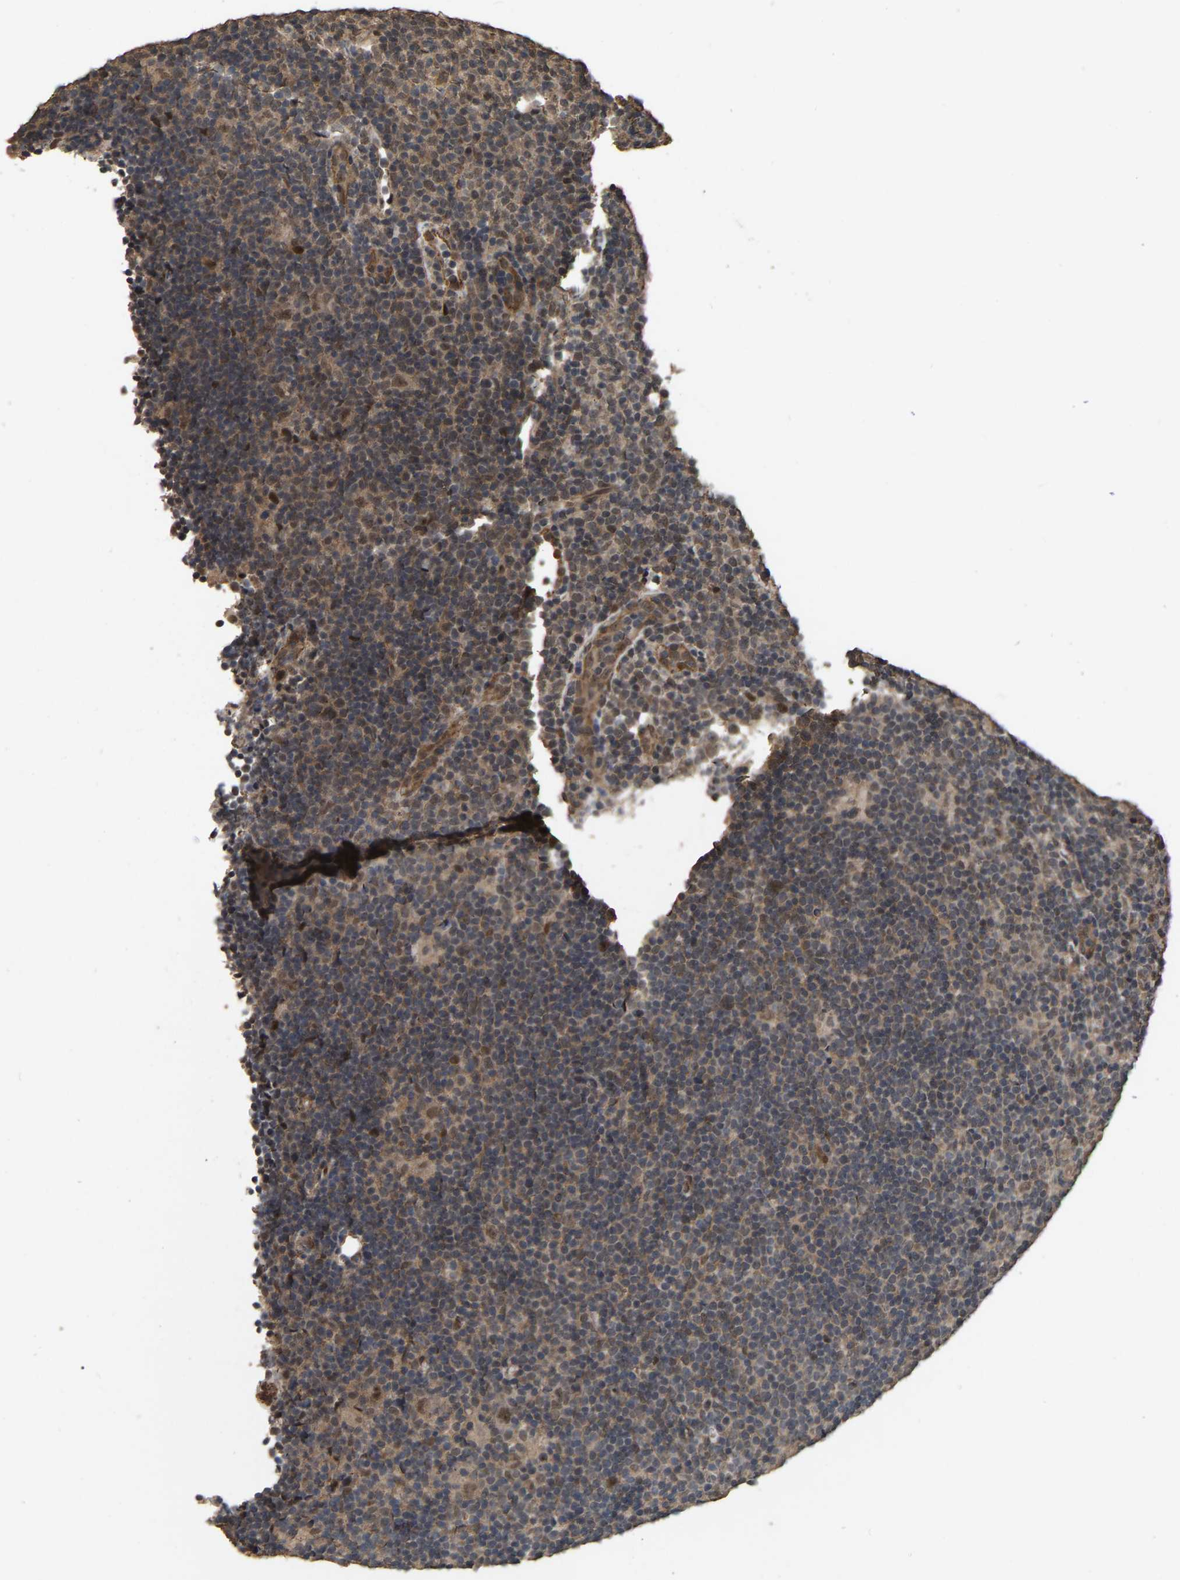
{"staining": {"intensity": "weak", "quantity": ">75%", "location": "nuclear"}, "tissue": "lymphoma", "cell_type": "Tumor cells", "image_type": "cancer", "snomed": [{"axis": "morphology", "description": "Hodgkin's disease, NOS"}, {"axis": "topography", "description": "Lymph node"}], "caption": "A micrograph of human lymphoma stained for a protein exhibits weak nuclear brown staining in tumor cells.", "gene": "ARHGAP23", "patient": {"sex": "female", "age": 57}}